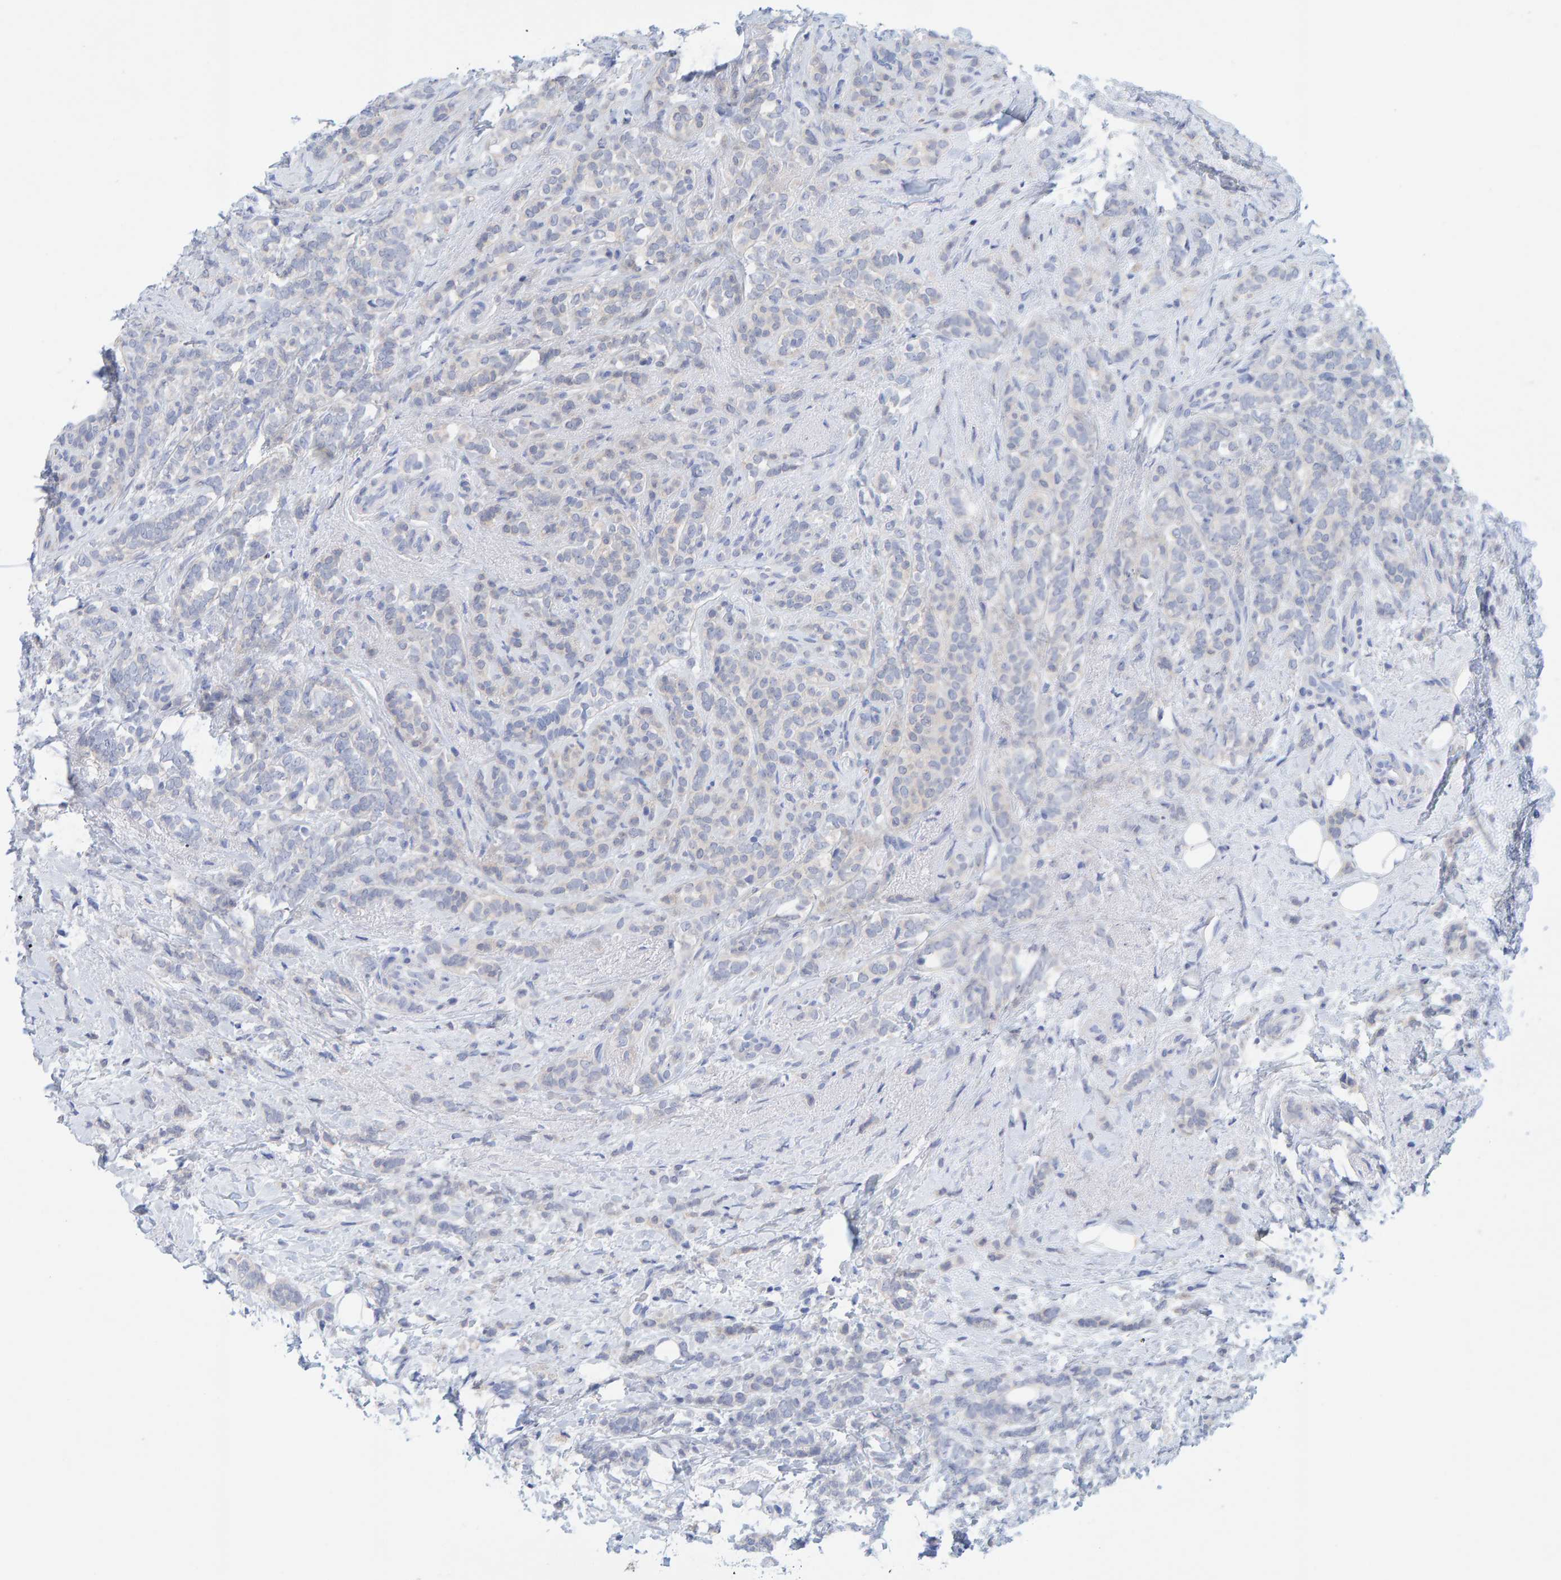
{"staining": {"intensity": "weak", "quantity": "<25%", "location": "cytoplasmic/membranous"}, "tissue": "breast cancer", "cell_type": "Tumor cells", "image_type": "cancer", "snomed": [{"axis": "morphology", "description": "Lobular carcinoma"}, {"axis": "topography", "description": "Breast"}], "caption": "Immunohistochemical staining of breast lobular carcinoma reveals no significant expression in tumor cells.", "gene": "KLHL11", "patient": {"sex": "female", "age": 50}}